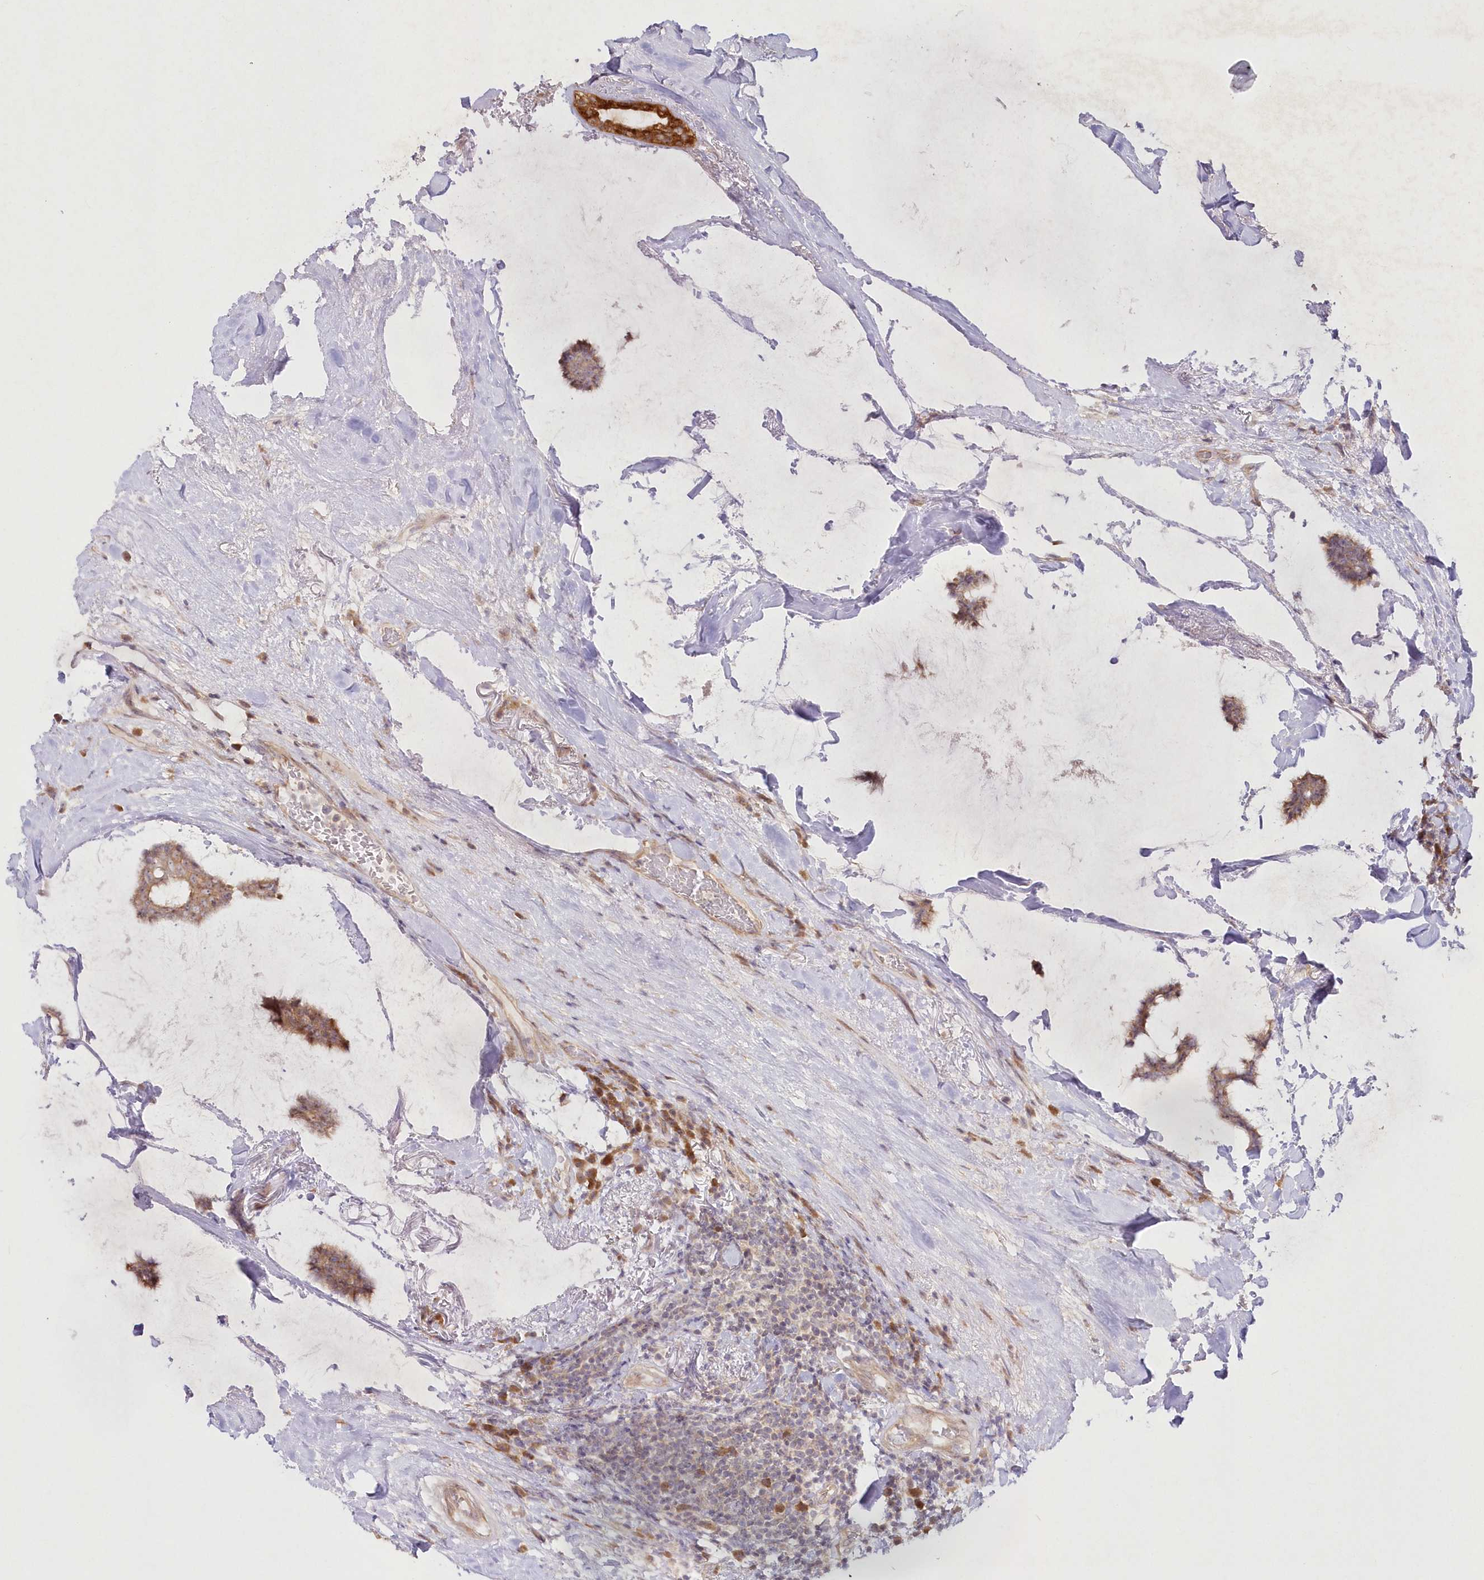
{"staining": {"intensity": "moderate", "quantity": ">75%", "location": "cytoplasmic/membranous"}, "tissue": "breast cancer", "cell_type": "Tumor cells", "image_type": "cancer", "snomed": [{"axis": "morphology", "description": "Duct carcinoma"}, {"axis": "topography", "description": "Breast"}], "caption": "Immunohistochemical staining of infiltrating ductal carcinoma (breast) reveals medium levels of moderate cytoplasmic/membranous protein expression in approximately >75% of tumor cells. Using DAB (brown) and hematoxylin (blue) stains, captured at high magnification using brightfield microscopy.", "gene": "IPMK", "patient": {"sex": "female", "age": 93}}